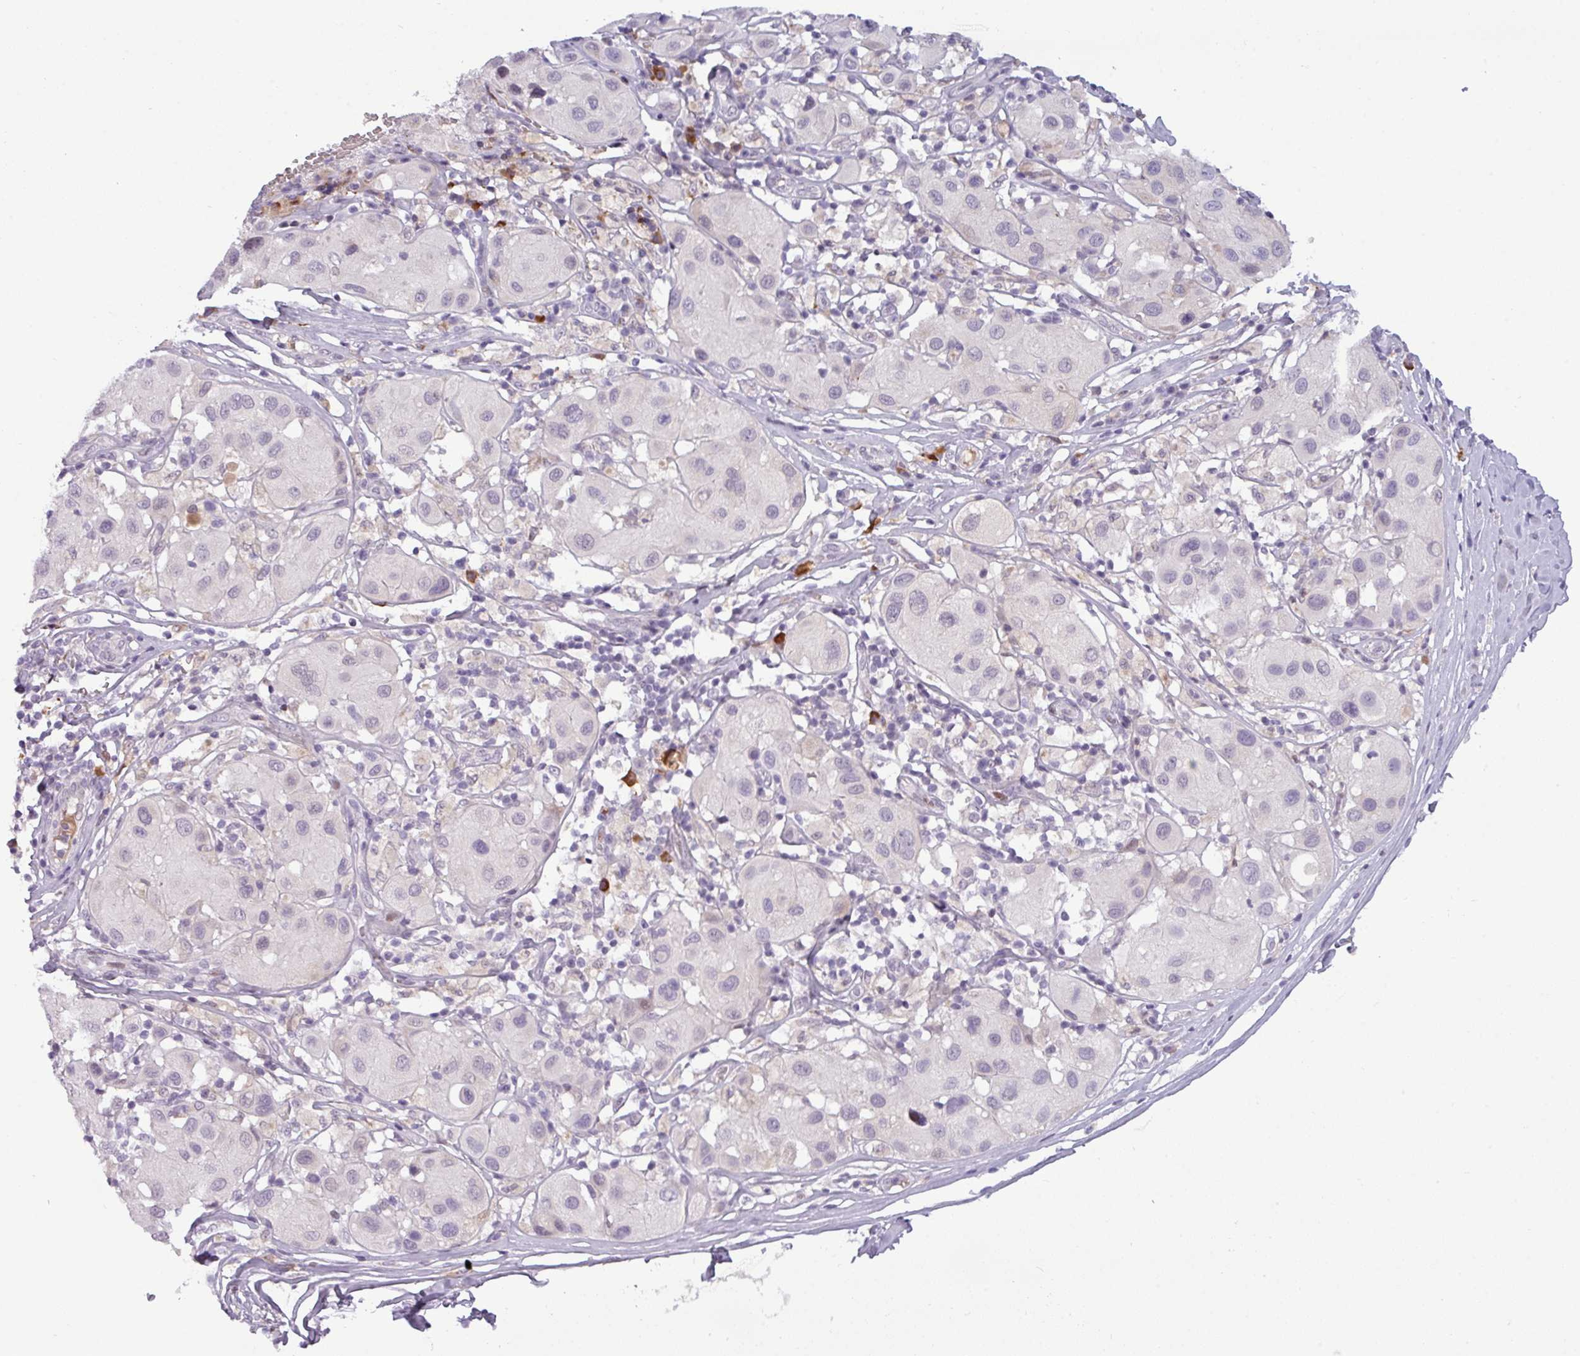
{"staining": {"intensity": "negative", "quantity": "none", "location": "none"}, "tissue": "melanoma", "cell_type": "Tumor cells", "image_type": "cancer", "snomed": [{"axis": "morphology", "description": "Malignant melanoma, Metastatic site"}, {"axis": "topography", "description": "Skin"}], "caption": "The IHC photomicrograph has no significant positivity in tumor cells of melanoma tissue. Nuclei are stained in blue.", "gene": "SLC66A2", "patient": {"sex": "male", "age": 41}}